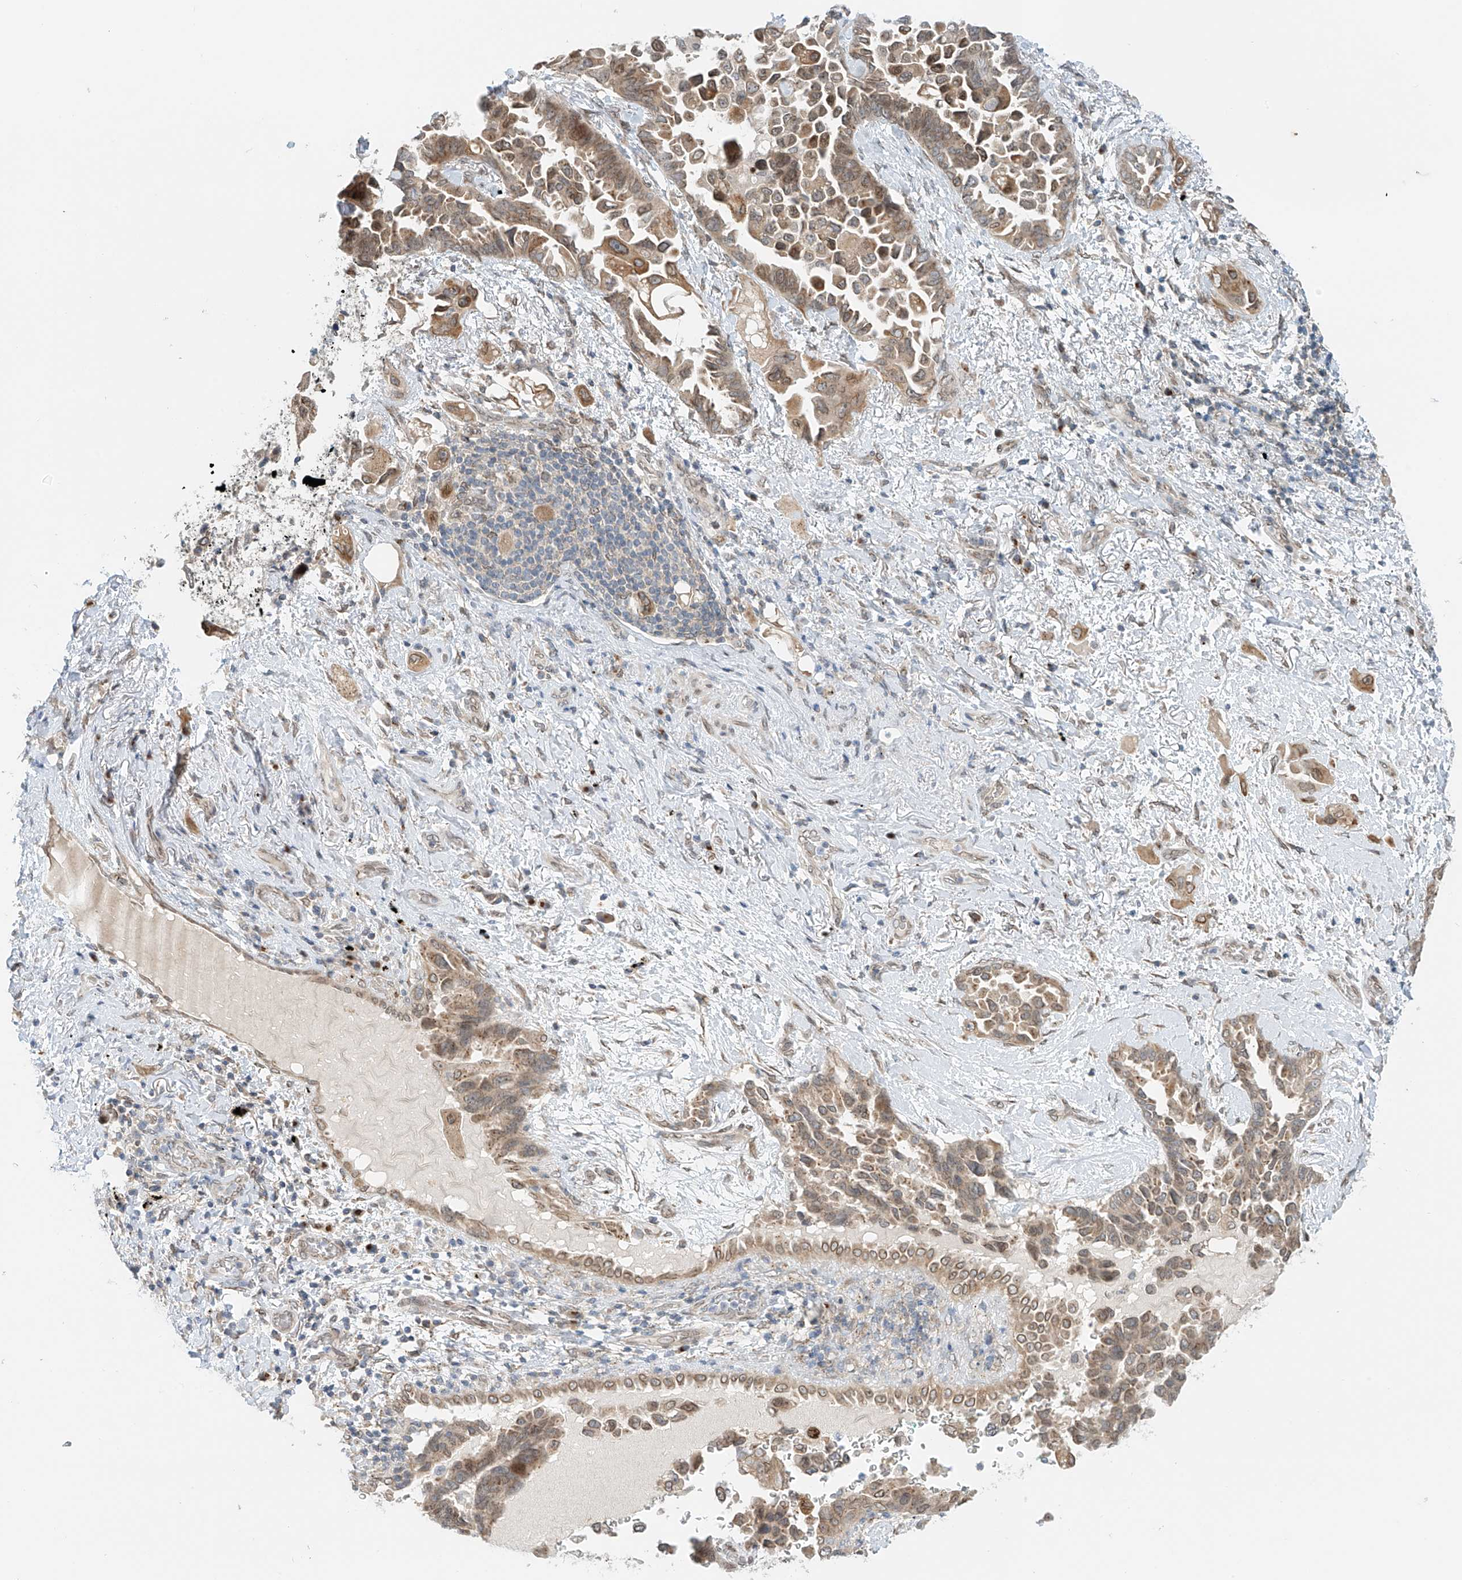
{"staining": {"intensity": "moderate", "quantity": ">75%", "location": "cytoplasmic/membranous,nuclear"}, "tissue": "lung cancer", "cell_type": "Tumor cells", "image_type": "cancer", "snomed": [{"axis": "morphology", "description": "Adenocarcinoma, NOS"}, {"axis": "topography", "description": "Lung"}], "caption": "Immunohistochemistry staining of lung cancer, which displays medium levels of moderate cytoplasmic/membranous and nuclear staining in approximately >75% of tumor cells indicating moderate cytoplasmic/membranous and nuclear protein expression. The staining was performed using DAB (brown) for protein detection and nuclei were counterstained in hematoxylin (blue).", "gene": "STARD9", "patient": {"sex": "female", "age": 67}}